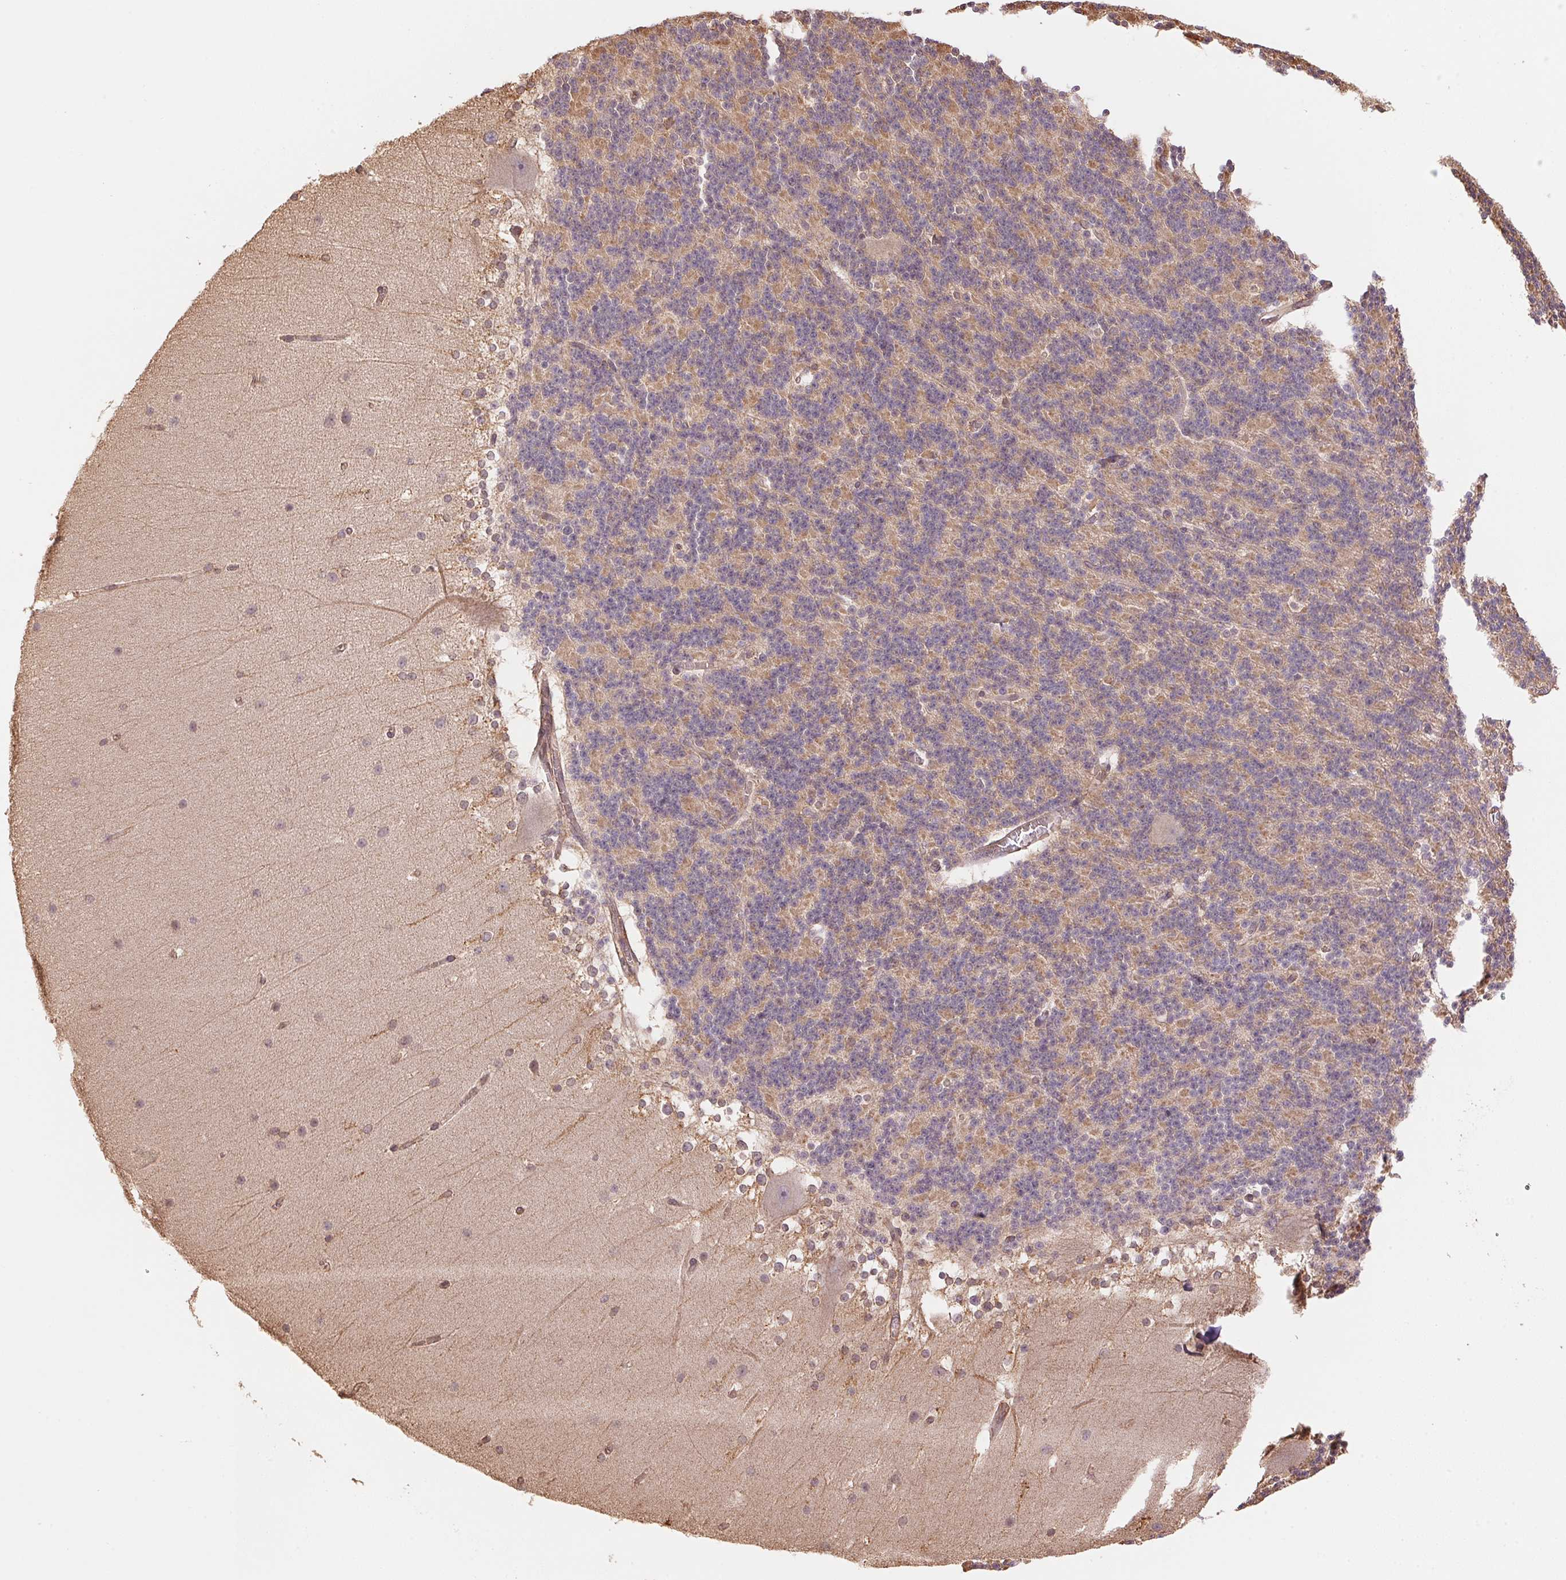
{"staining": {"intensity": "weak", "quantity": "<25%", "location": "cytoplasmic/membranous"}, "tissue": "cerebellum", "cell_type": "Cells in granular layer", "image_type": "normal", "snomed": [{"axis": "morphology", "description": "Normal tissue, NOS"}, {"axis": "topography", "description": "Cerebellum"}], "caption": "The micrograph shows no staining of cells in granular layer in benign cerebellum. (Stains: DAB (3,3'-diaminobenzidine) immunohistochemistry with hematoxylin counter stain, Microscopy: brightfield microscopy at high magnification).", "gene": "C6orf163", "patient": {"sex": "female", "age": 19}}